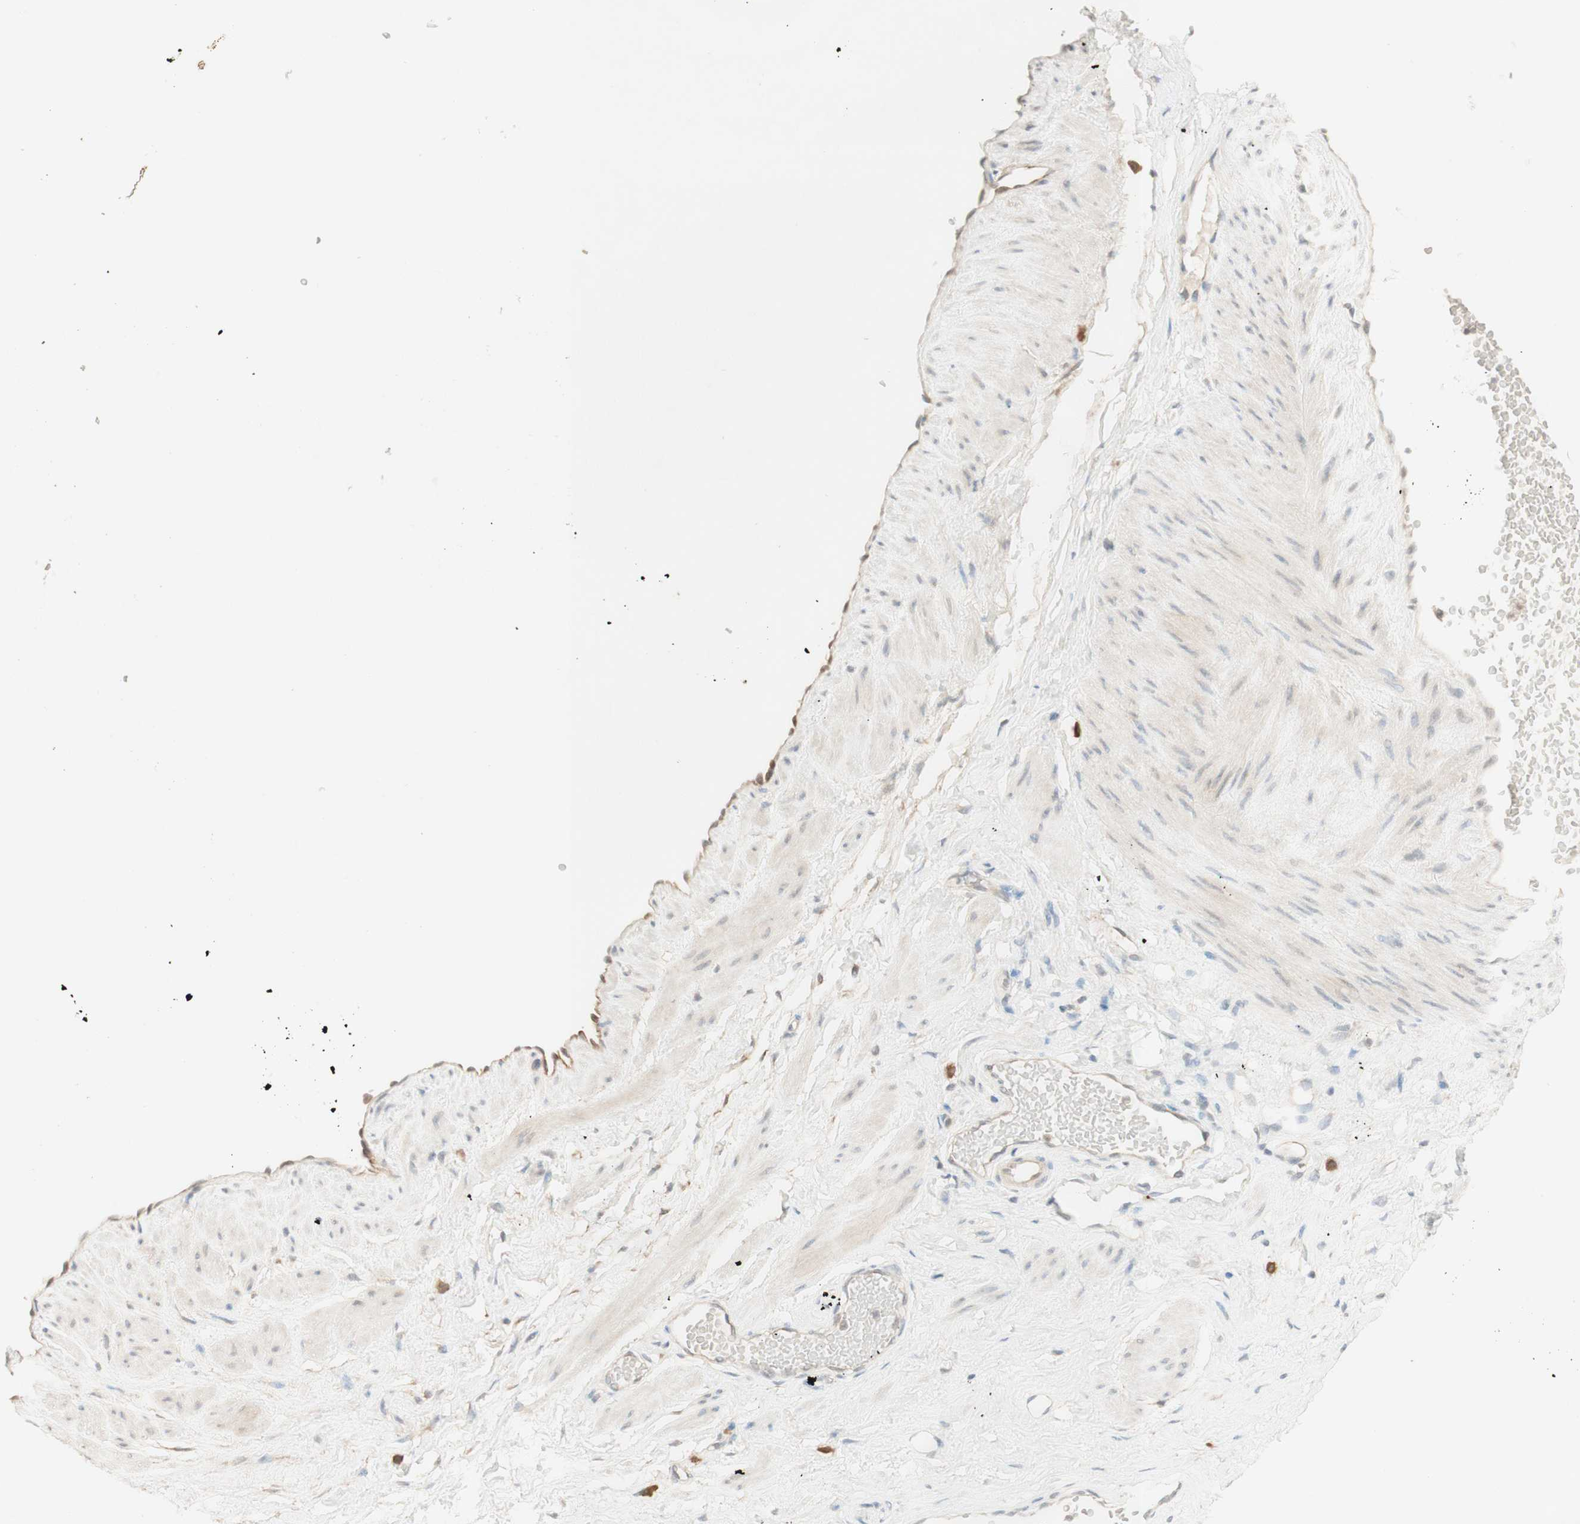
{"staining": {"intensity": "negative", "quantity": "none", "location": "none"}, "tissue": "adipose tissue", "cell_type": "Adipocytes", "image_type": "normal", "snomed": [{"axis": "morphology", "description": "Normal tissue, NOS"}, {"axis": "topography", "description": "Soft tissue"}, {"axis": "topography", "description": "Vascular tissue"}], "caption": "This is an immunohistochemistry photomicrograph of normal adipose tissue. There is no staining in adipocytes.", "gene": "CLCN2", "patient": {"sex": "female", "age": 35}}